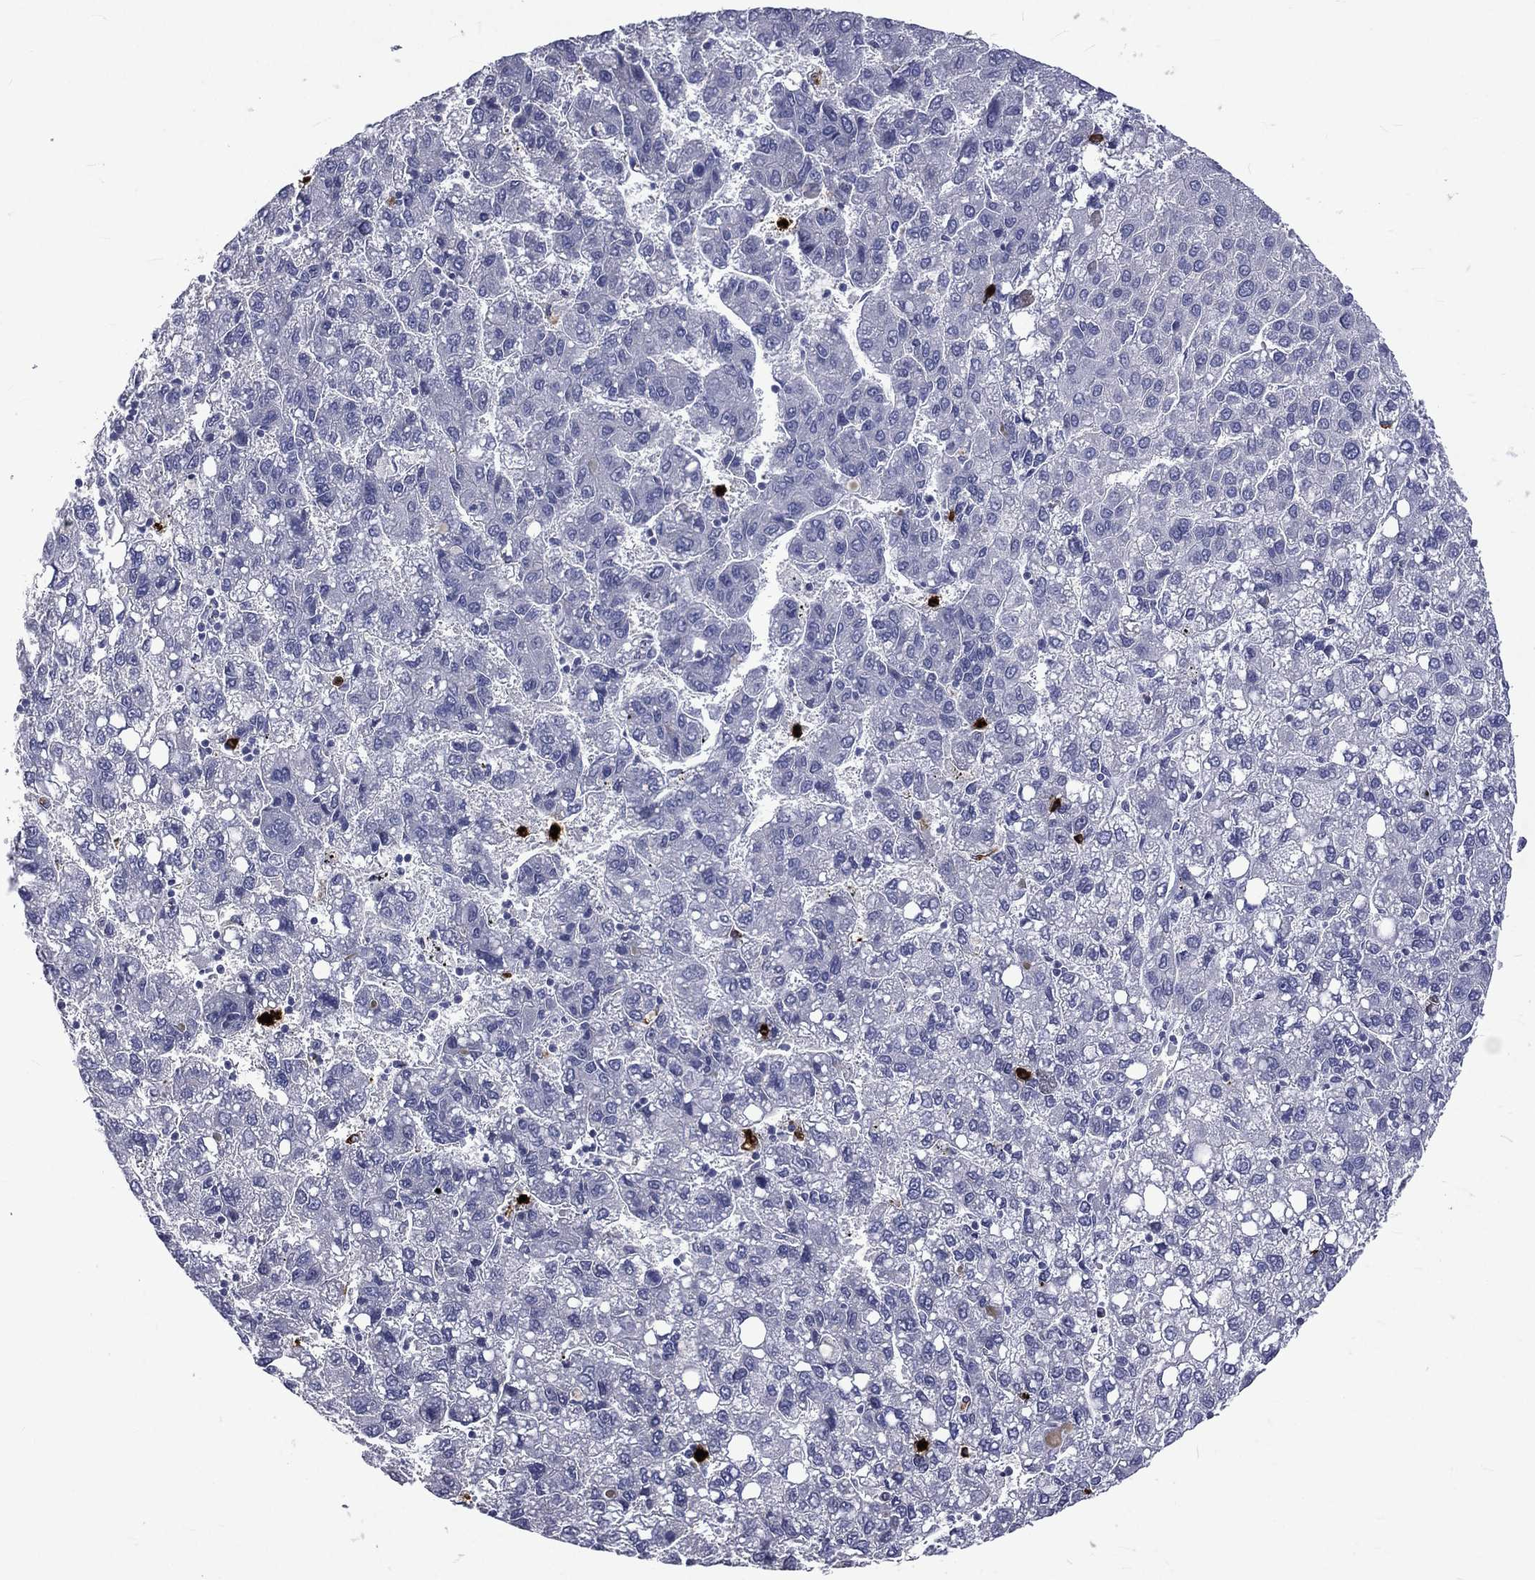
{"staining": {"intensity": "negative", "quantity": "none", "location": "none"}, "tissue": "liver cancer", "cell_type": "Tumor cells", "image_type": "cancer", "snomed": [{"axis": "morphology", "description": "Carcinoma, Hepatocellular, NOS"}, {"axis": "topography", "description": "Liver"}], "caption": "The micrograph displays no staining of tumor cells in liver cancer.", "gene": "ELANE", "patient": {"sex": "female", "age": 82}}